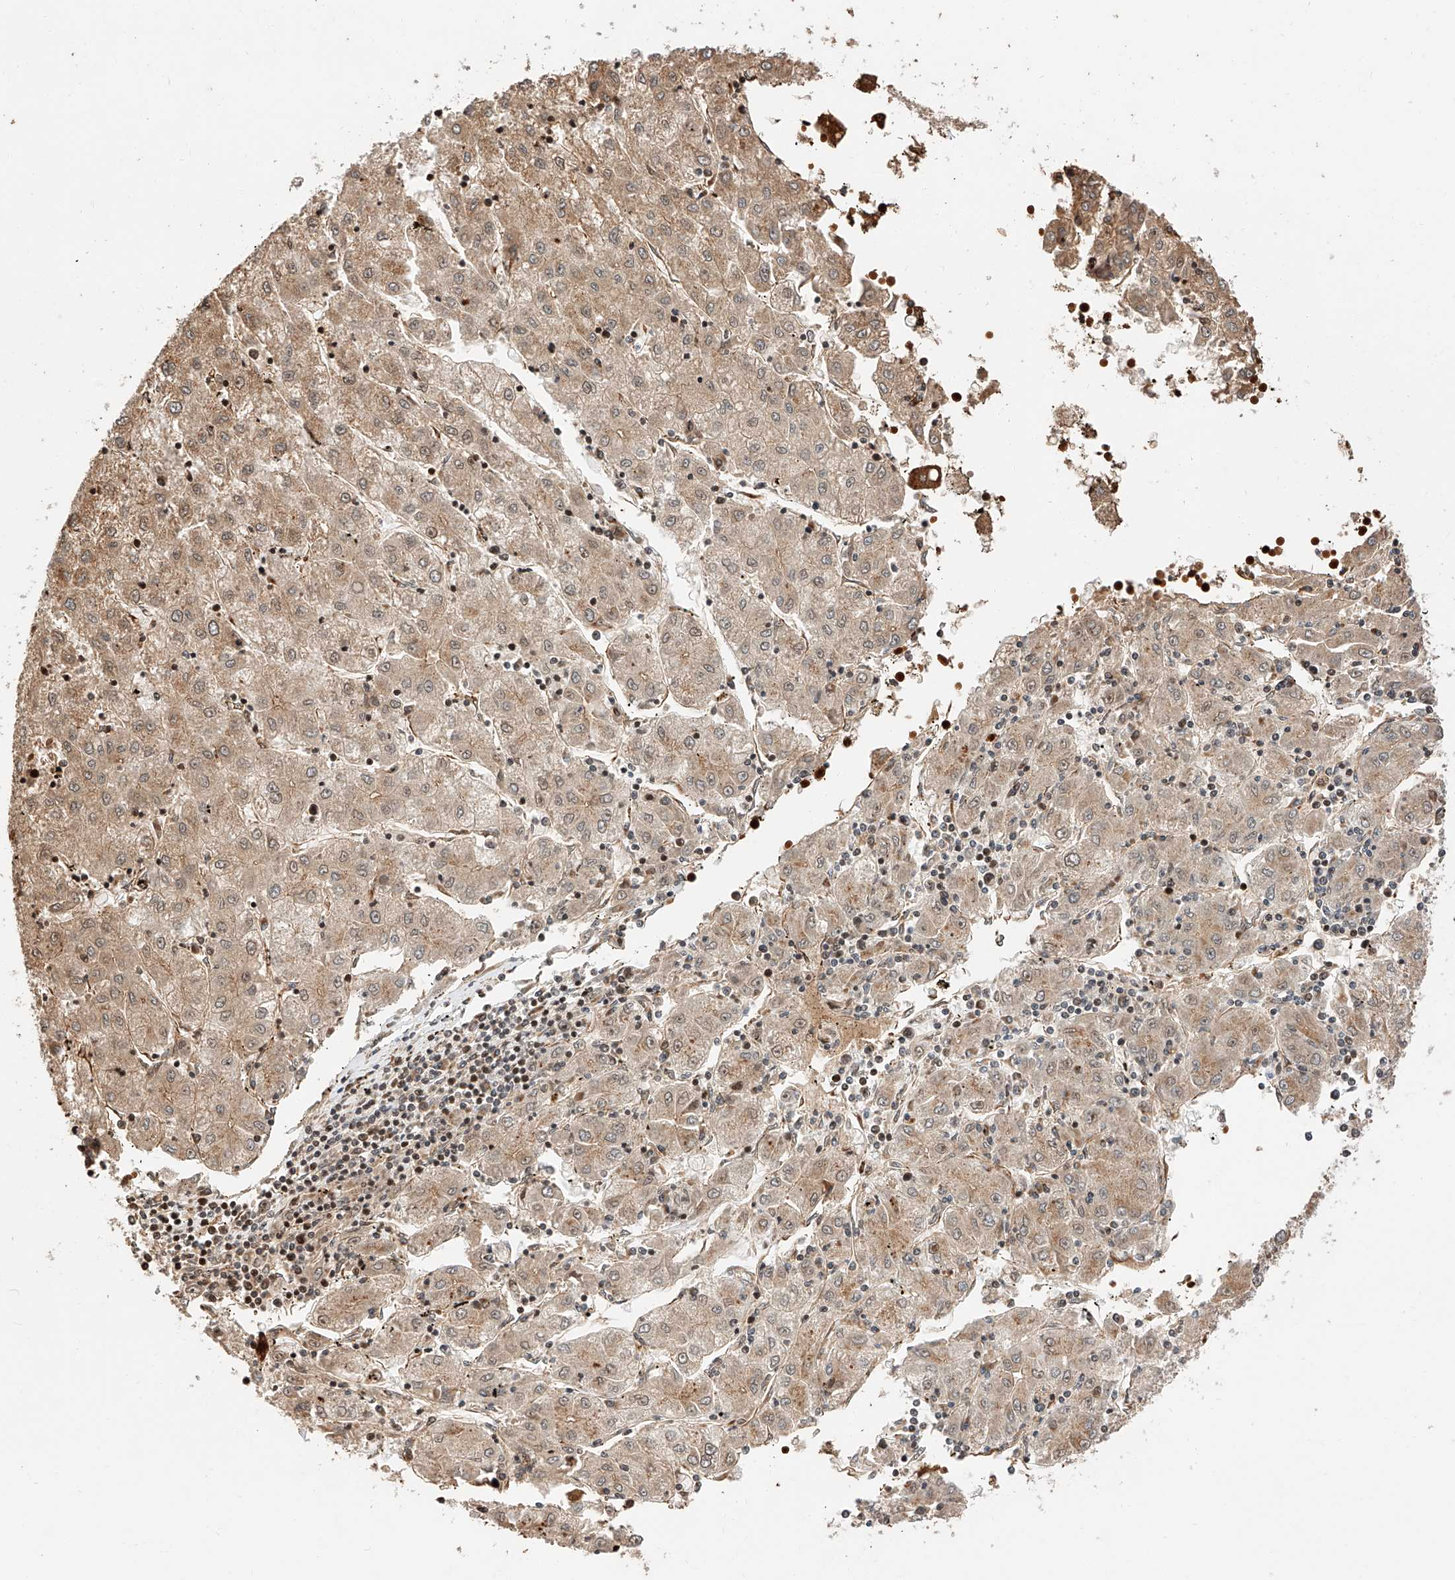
{"staining": {"intensity": "moderate", "quantity": ">75%", "location": "cytoplasmic/membranous"}, "tissue": "liver cancer", "cell_type": "Tumor cells", "image_type": "cancer", "snomed": [{"axis": "morphology", "description": "Carcinoma, Hepatocellular, NOS"}, {"axis": "topography", "description": "Liver"}], "caption": "Liver hepatocellular carcinoma stained for a protein exhibits moderate cytoplasmic/membranous positivity in tumor cells.", "gene": "THTPA", "patient": {"sex": "male", "age": 72}}